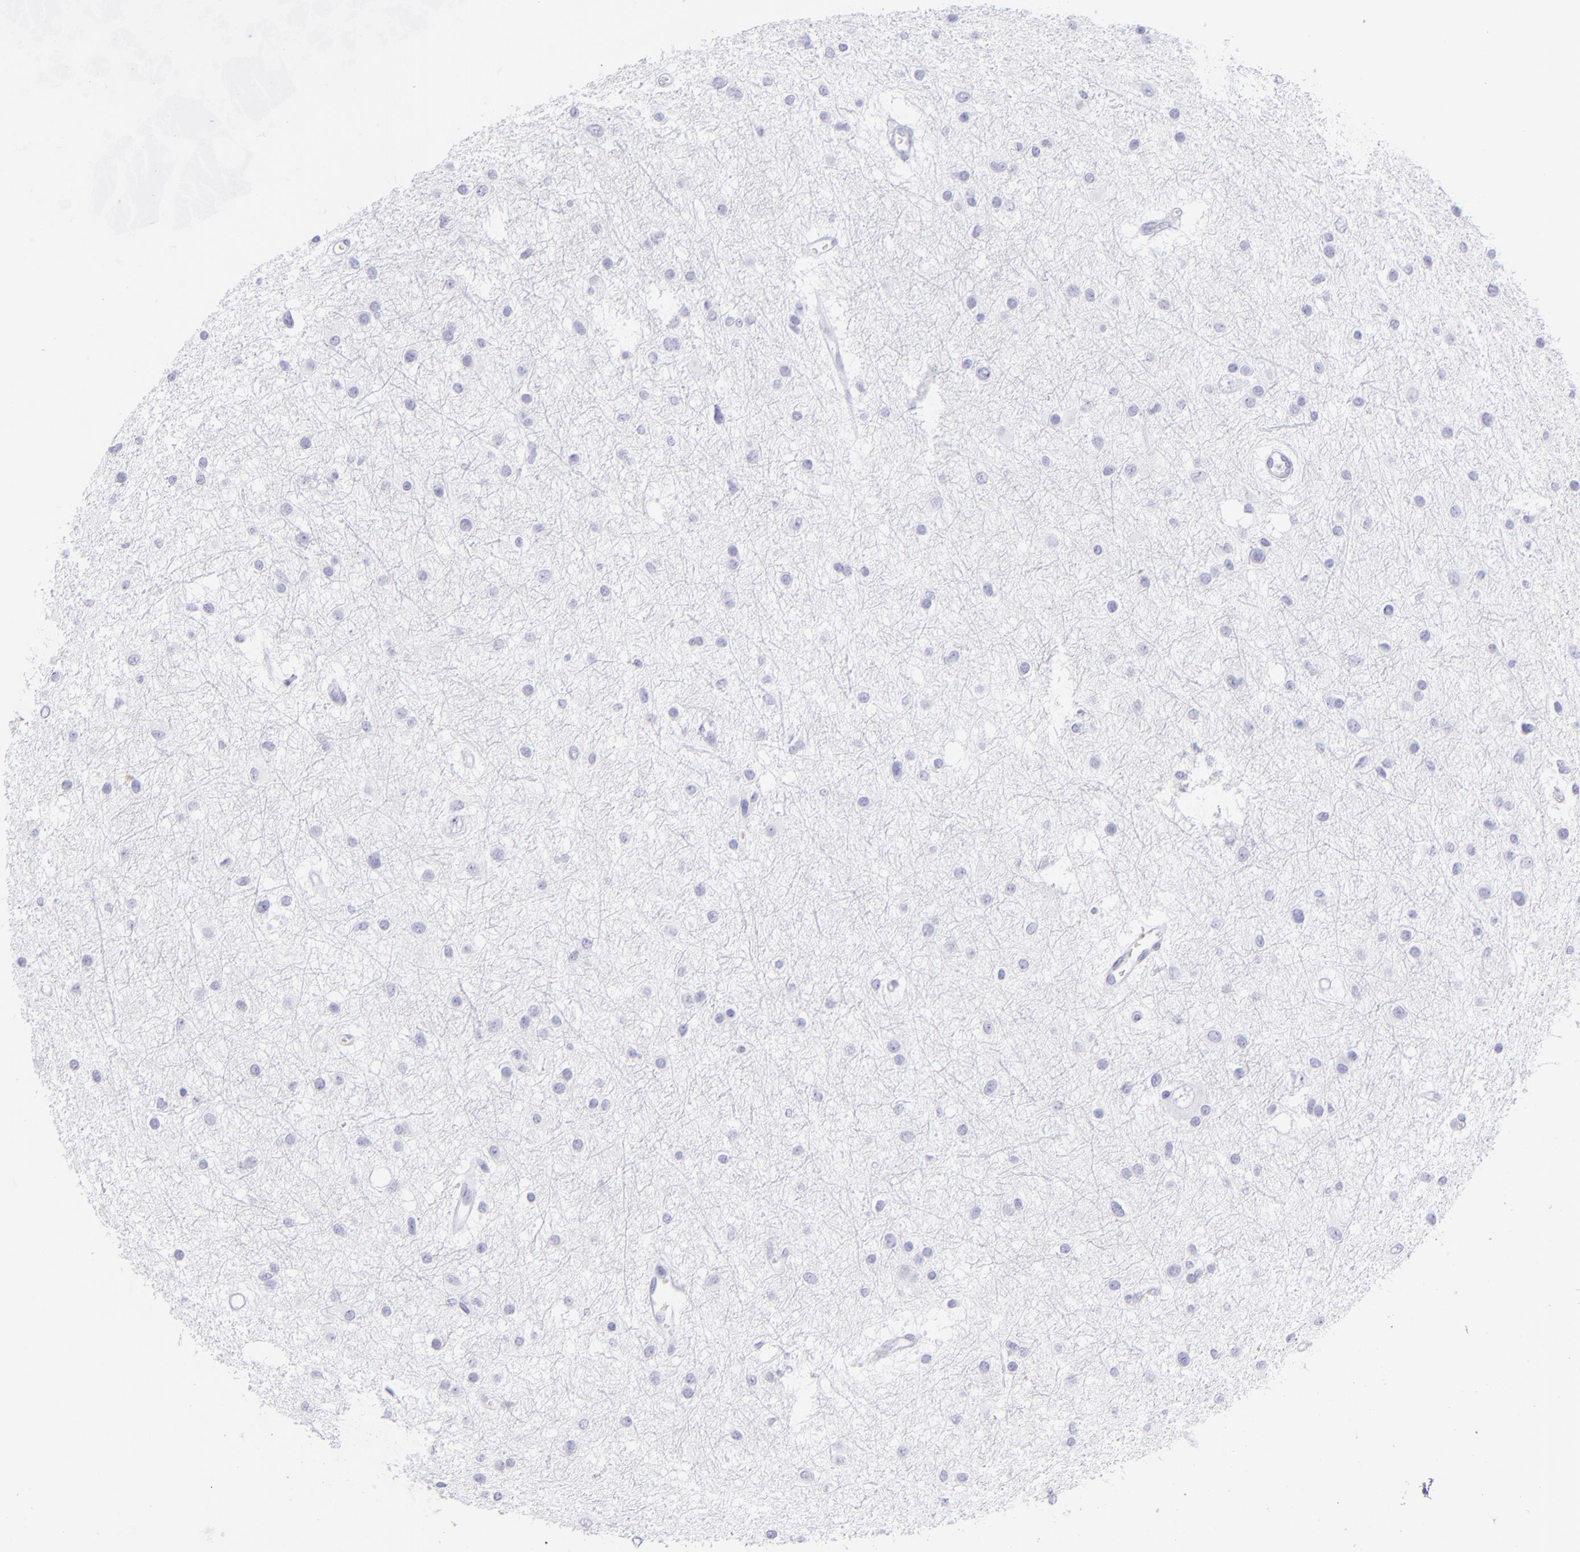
{"staining": {"intensity": "negative", "quantity": "none", "location": "none"}, "tissue": "glioma", "cell_type": "Tumor cells", "image_type": "cancer", "snomed": [{"axis": "morphology", "description": "Glioma, malignant, Low grade"}, {"axis": "topography", "description": "Brain"}], "caption": "DAB immunohistochemical staining of malignant low-grade glioma shows no significant staining in tumor cells.", "gene": "CD72", "patient": {"sex": "female", "age": 36}}